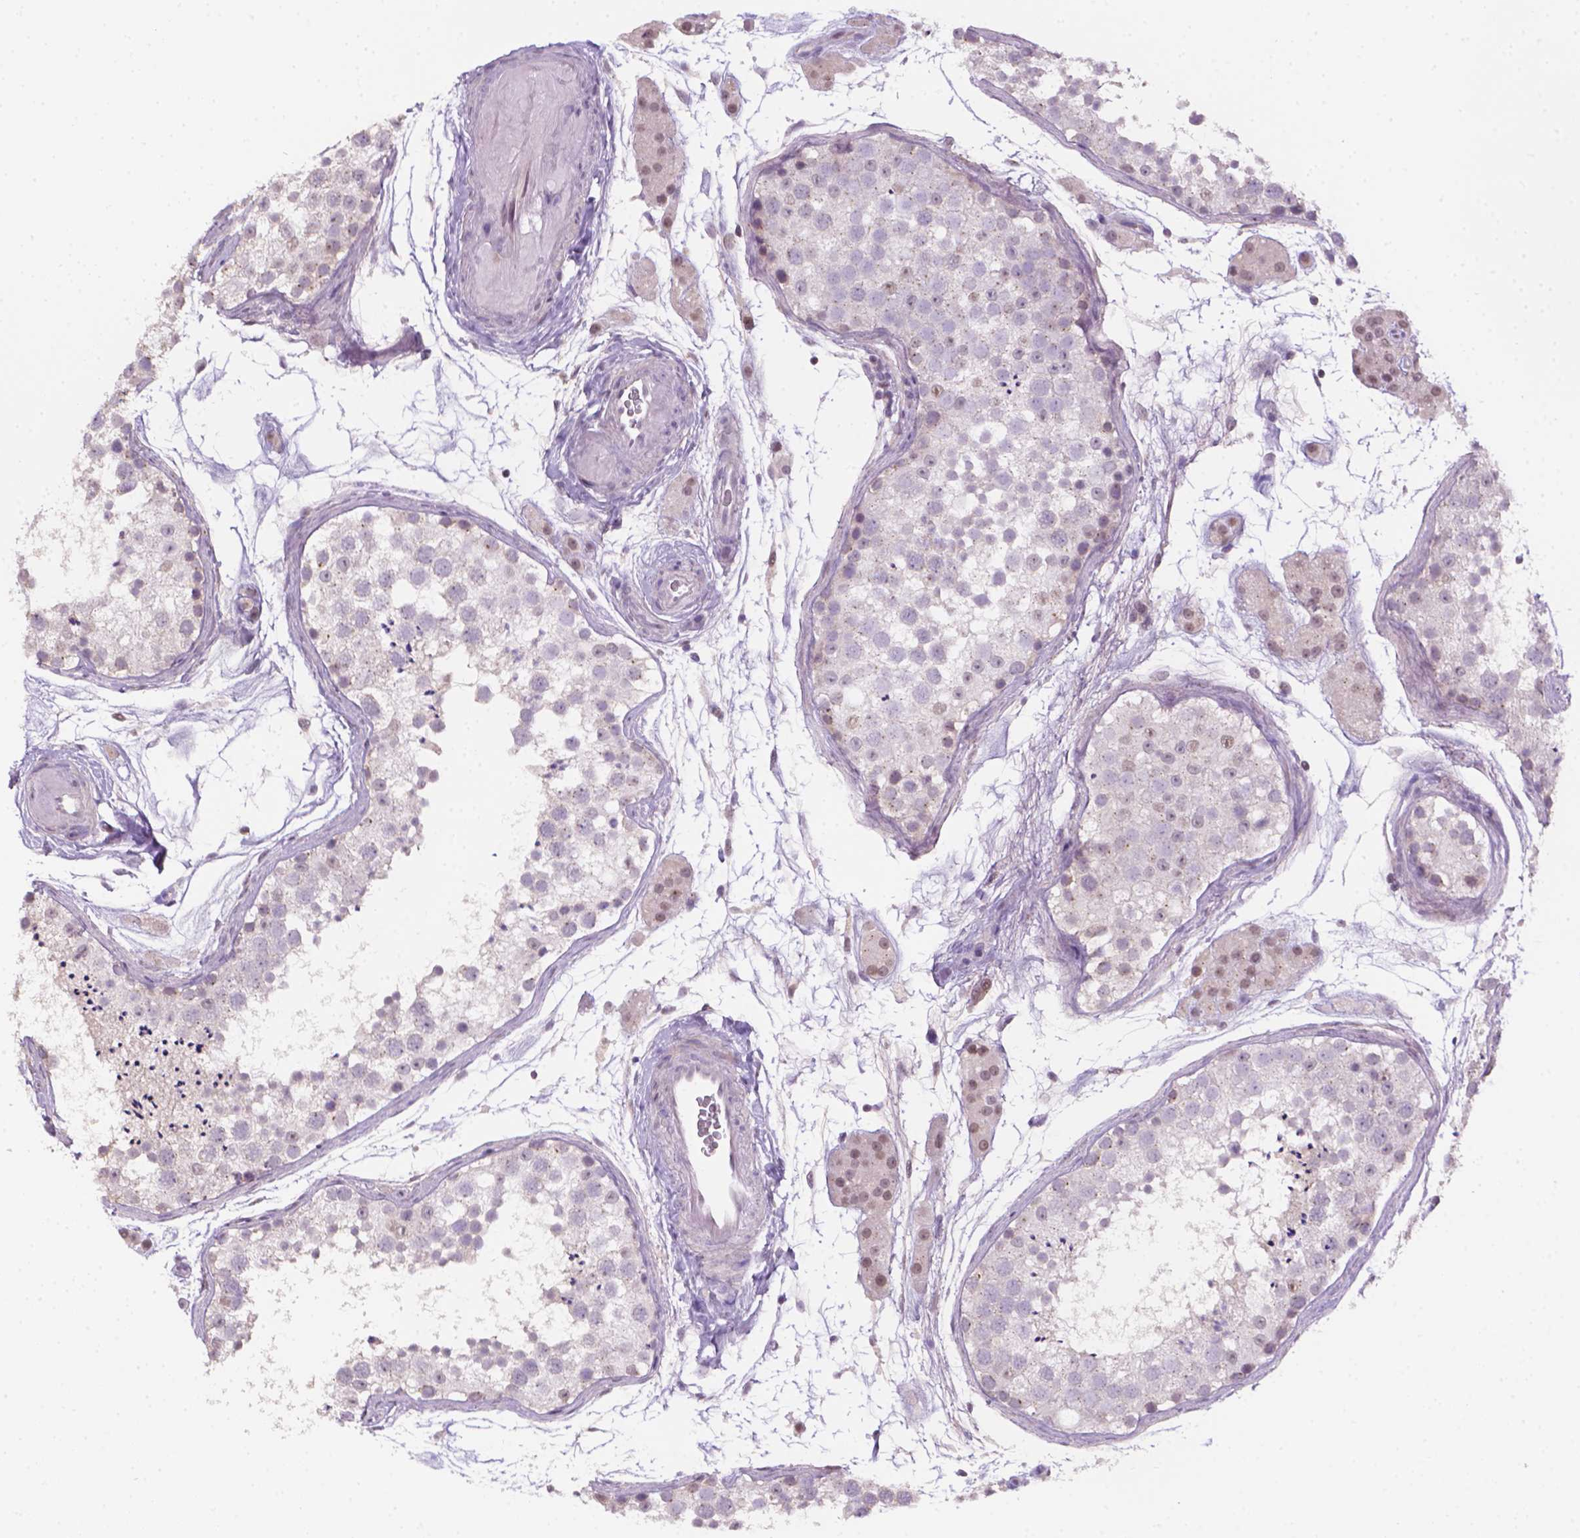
{"staining": {"intensity": "weak", "quantity": "<25%", "location": "nuclear"}, "tissue": "testis", "cell_type": "Cells in seminiferous ducts", "image_type": "normal", "snomed": [{"axis": "morphology", "description": "Normal tissue, NOS"}, {"axis": "topography", "description": "Testis"}], "caption": "DAB (3,3'-diaminobenzidine) immunohistochemical staining of normal testis shows no significant expression in cells in seminiferous ducts. The staining was performed using DAB to visualize the protein expression in brown, while the nuclei were stained in blue with hematoxylin (Magnification: 20x).", "gene": "NCAN", "patient": {"sex": "male", "age": 41}}